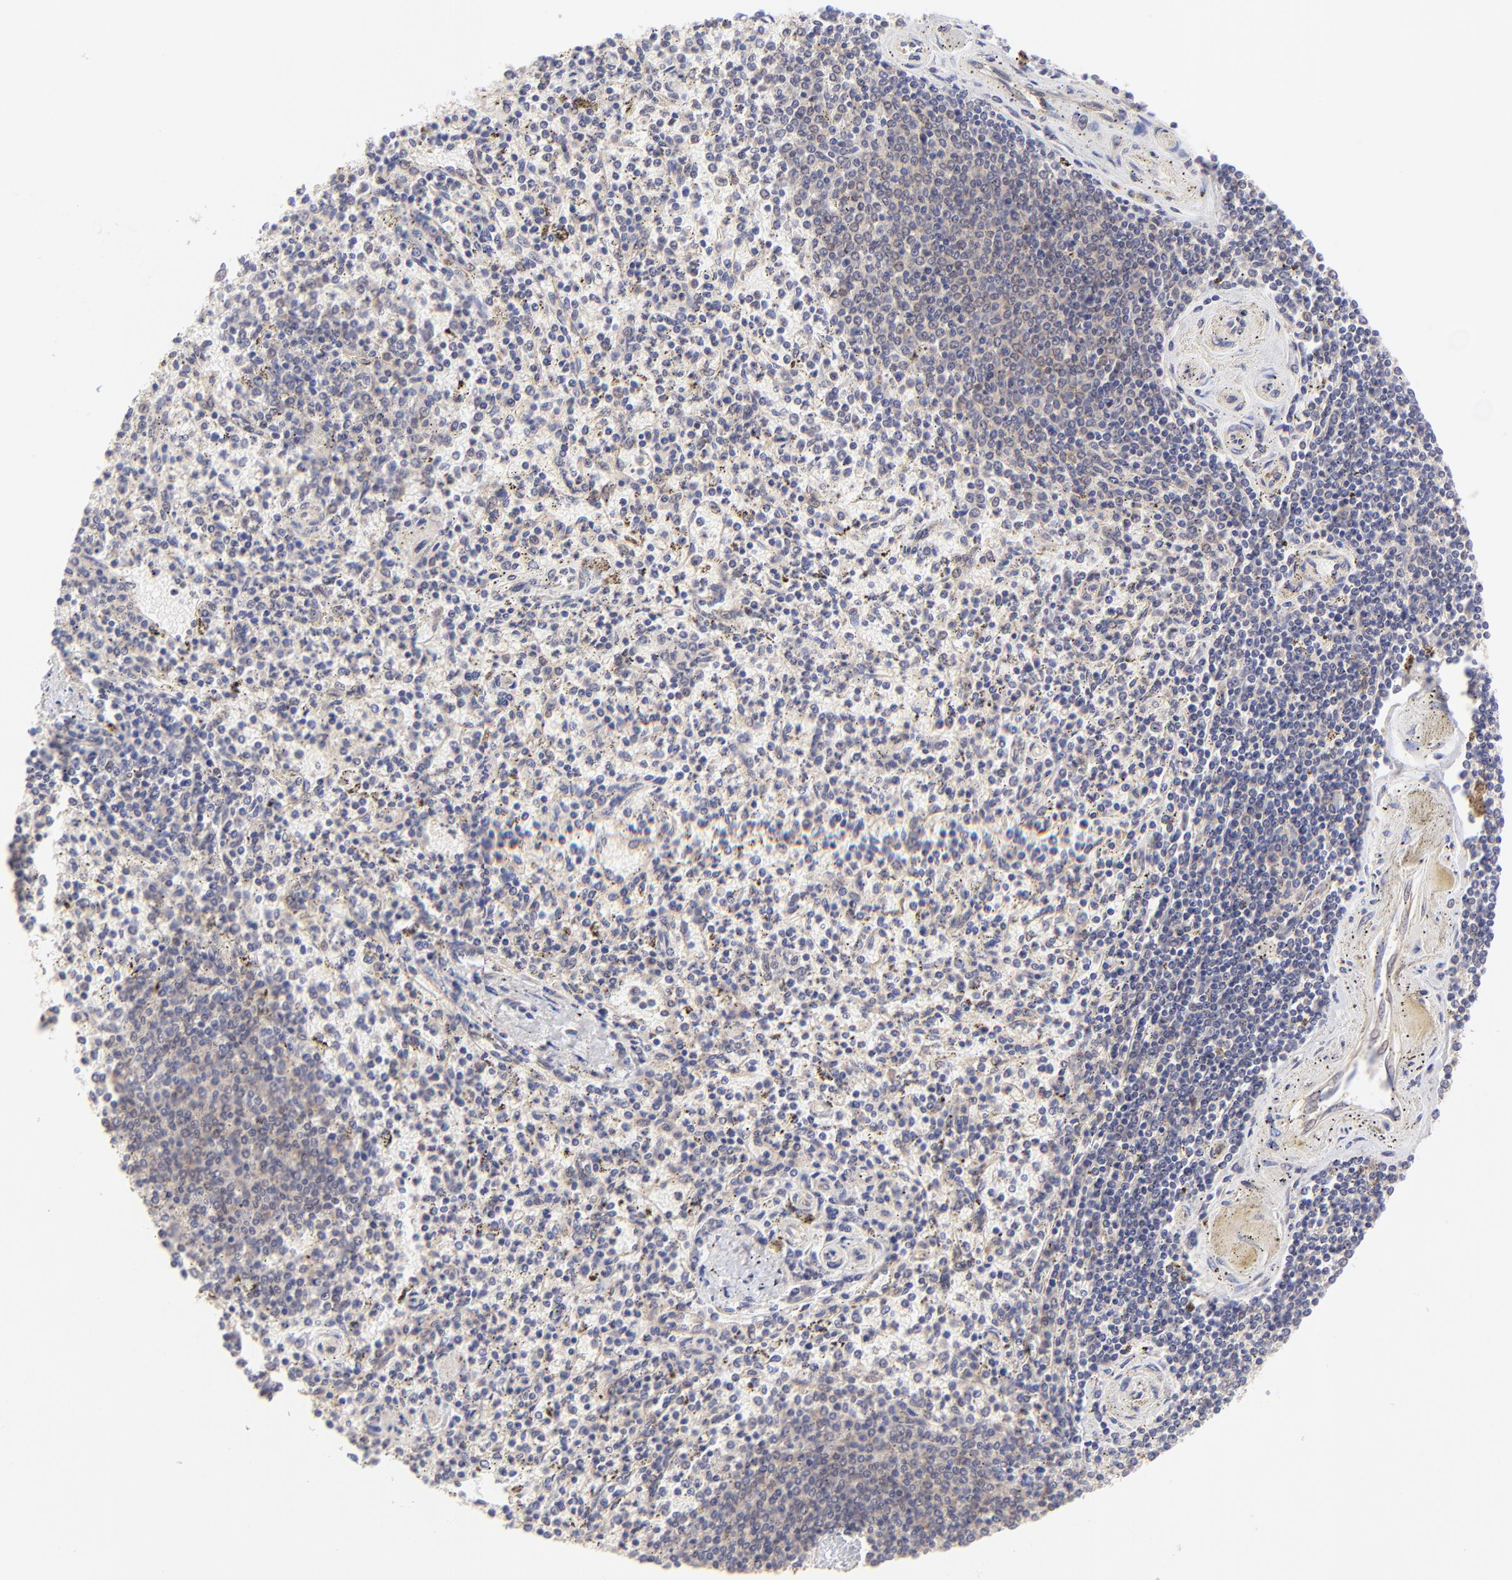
{"staining": {"intensity": "moderate", "quantity": ">75%", "location": "cytoplasmic/membranous"}, "tissue": "spleen", "cell_type": "Cells in red pulp", "image_type": "normal", "snomed": [{"axis": "morphology", "description": "Normal tissue, NOS"}, {"axis": "topography", "description": "Spleen"}], "caption": "Protein staining of normal spleen displays moderate cytoplasmic/membranous staining in about >75% of cells in red pulp. The protein of interest is stained brown, and the nuclei are stained in blue (DAB IHC with brightfield microscopy, high magnification).", "gene": "TNRC6B", "patient": {"sex": "male", "age": 72}}